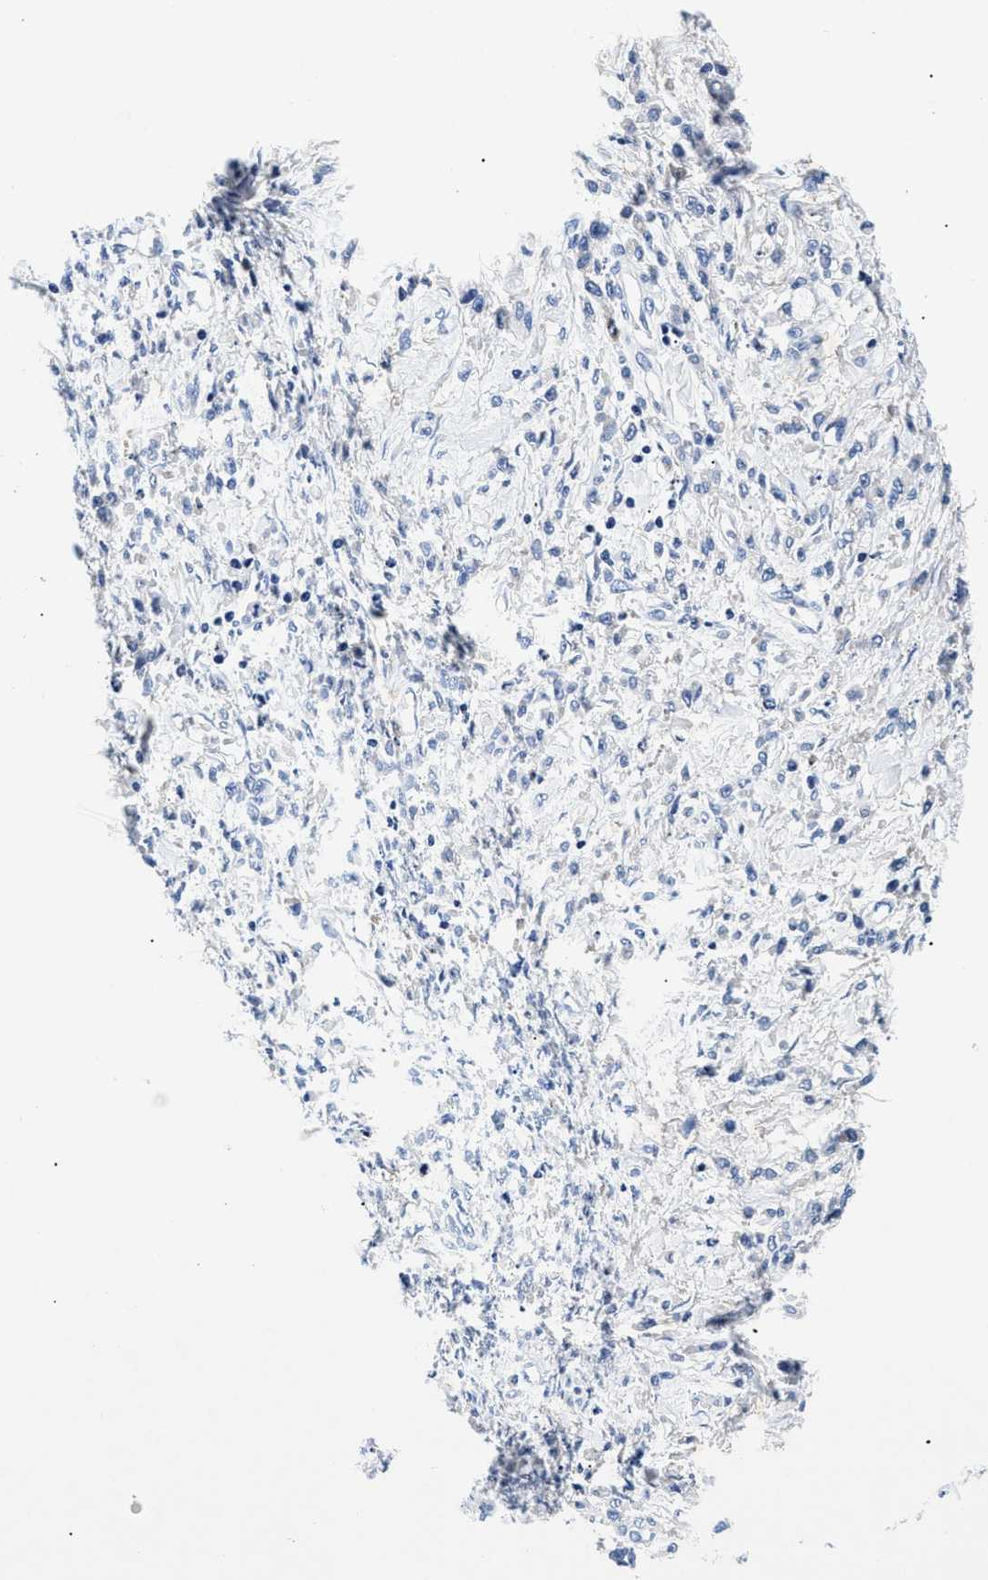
{"staining": {"intensity": "negative", "quantity": "none", "location": "none"}, "tissue": "stomach cancer", "cell_type": "Tumor cells", "image_type": "cancer", "snomed": [{"axis": "morphology", "description": "Normal tissue, NOS"}, {"axis": "morphology", "description": "Adenocarcinoma, NOS"}, {"axis": "topography", "description": "Stomach"}], "caption": "The image demonstrates no significant staining in tumor cells of adenocarcinoma (stomach). (Brightfield microscopy of DAB IHC at high magnification).", "gene": "MEA1", "patient": {"sex": "male", "age": 82}}